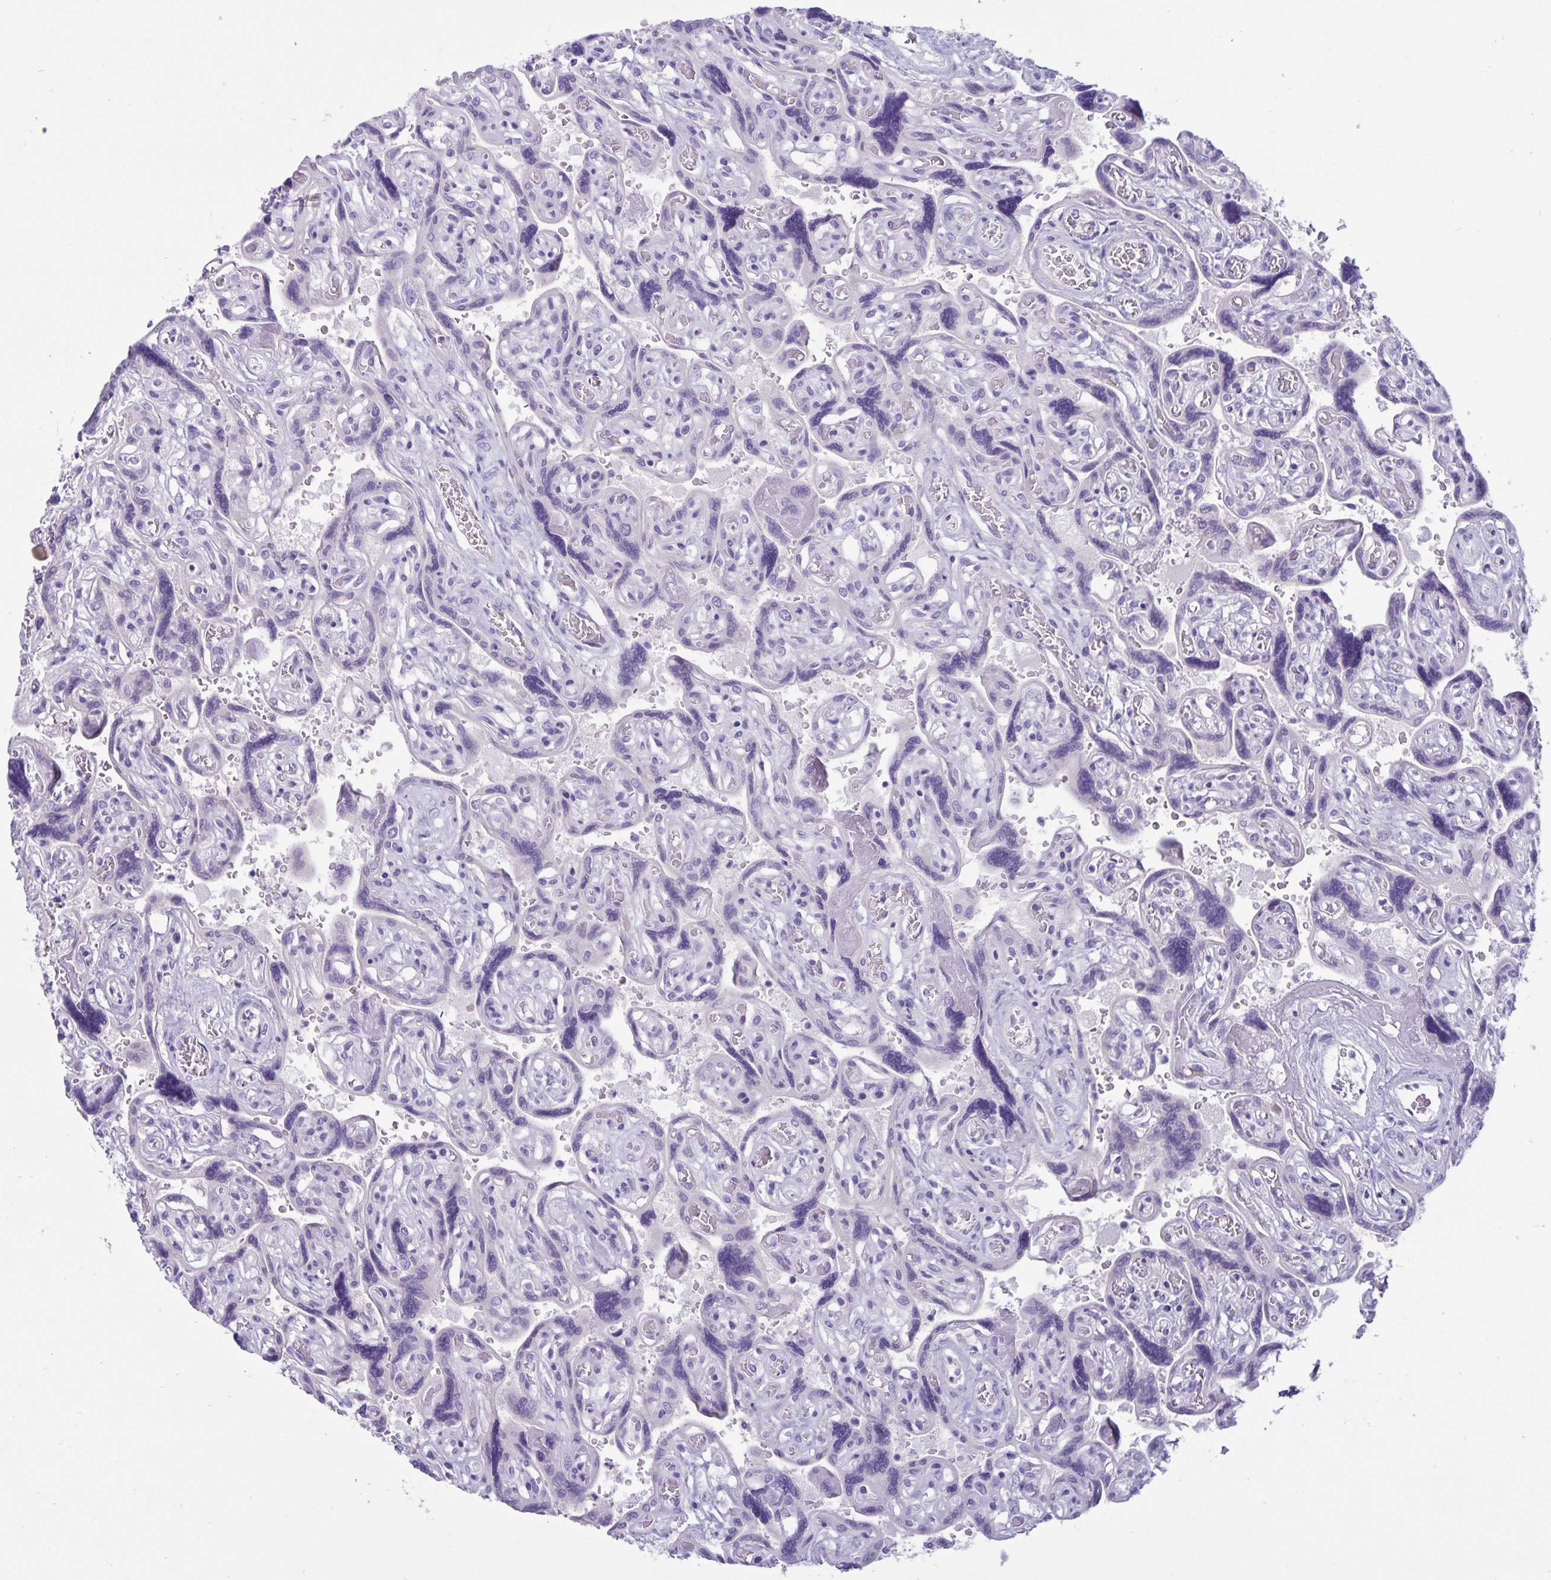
{"staining": {"intensity": "negative", "quantity": "none", "location": "none"}, "tissue": "placenta", "cell_type": "Decidual cells", "image_type": "normal", "snomed": [{"axis": "morphology", "description": "Normal tissue, NOS"}, {"axis": "topography", "description": "Placenta"}], "caption": "IHC micrograph of benign placenta: placenta stained with DAB (3,3'-diaminobenzidine) demonstrates no significant protein positivity in decidual cells.", "gene": "IBTK", "patient": {"sex": "female", "age": 32}}